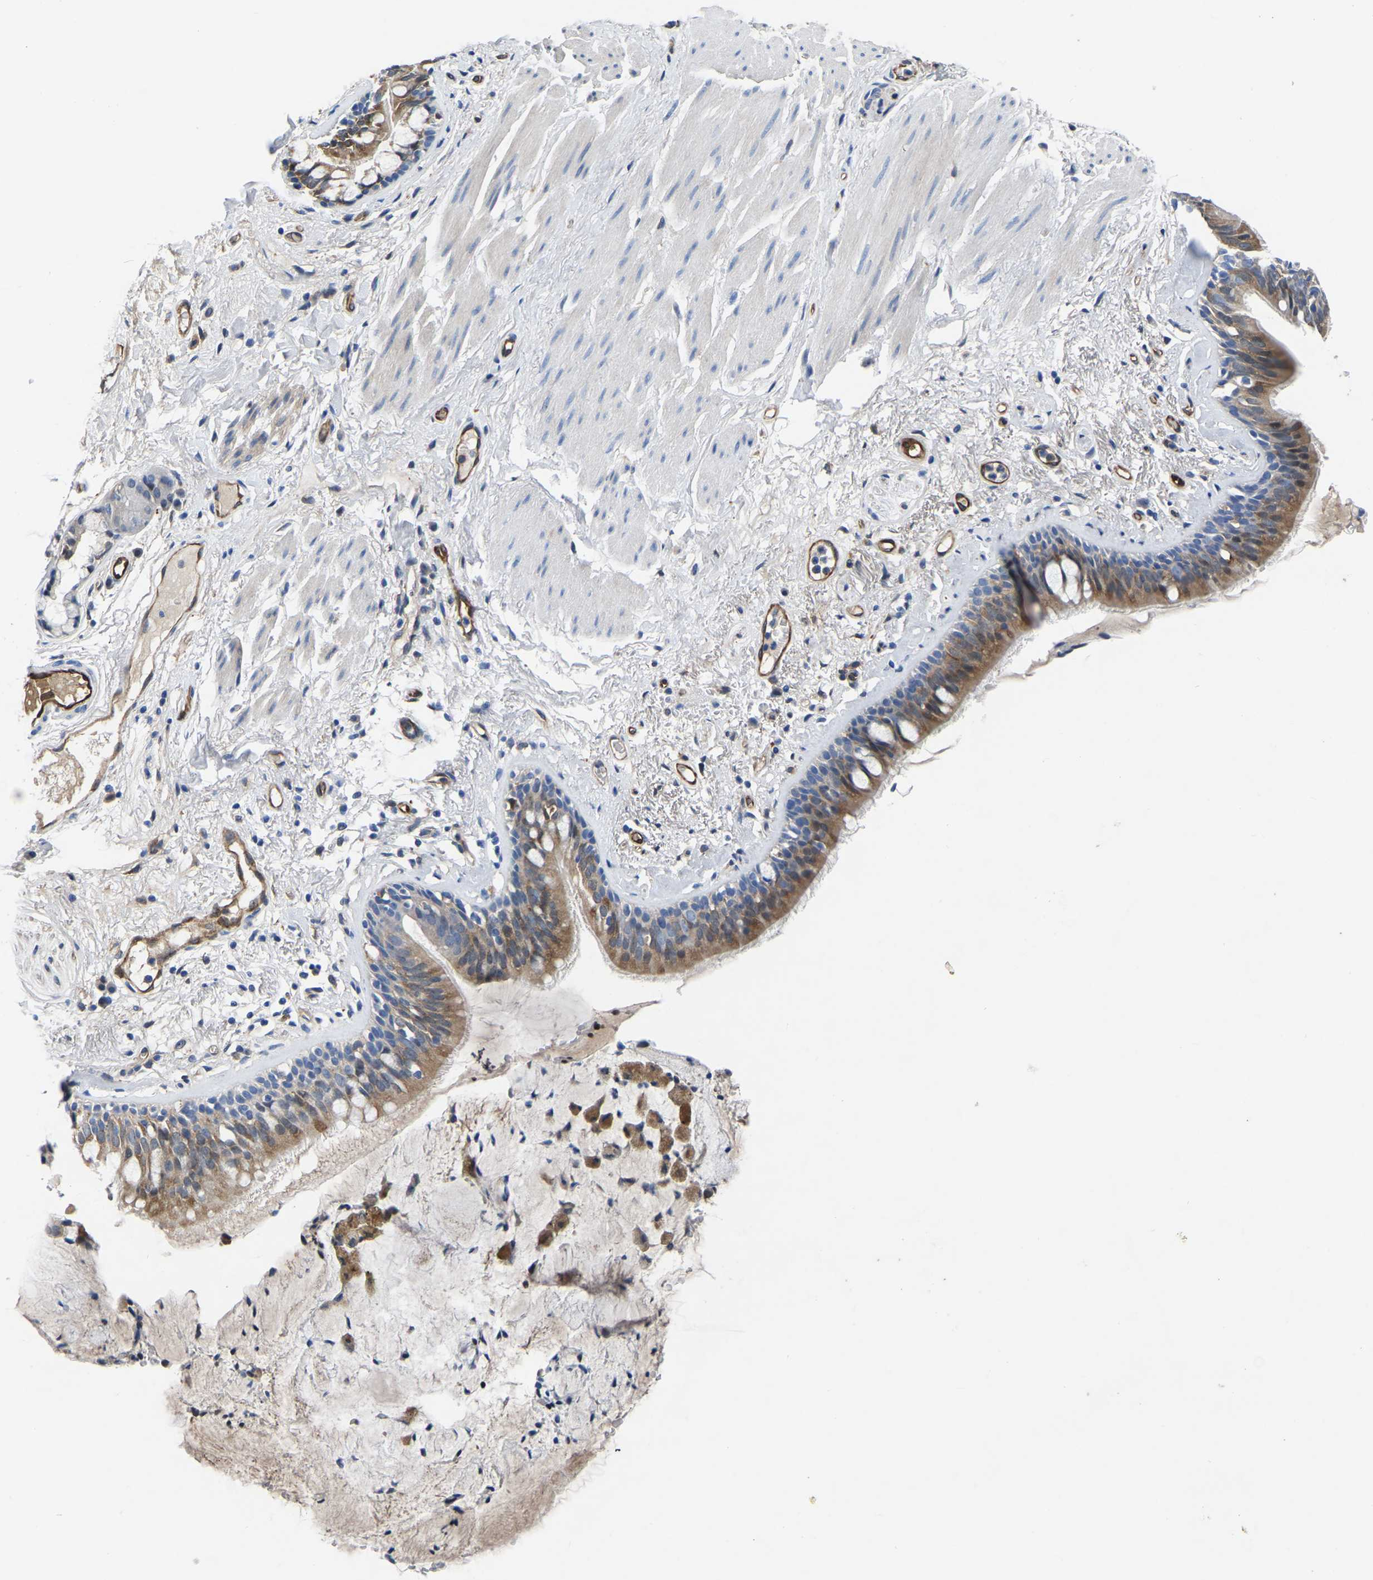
{"staining": {"intensity": "moderate", "quantity": ">75%", "location": "cytoplasmic/membranous"}, "tissue": "bronchus", "cell_type": "Respiratory epithelial cells", "image_type": "normal", "snomed": [{"axis": "morphology", "description": "Normal tissue, NOS"}, {"axis": "topography", "description": "Cartilage tissue"}], "caption": "IHC of unremarkable human bronchus shows medium levels of moderate cytoplasmic/membranous staining in about >75% of respiratory epithelial cells.", "gene": "ATG2B", "patient": {"sex": "female", "age": 63}}